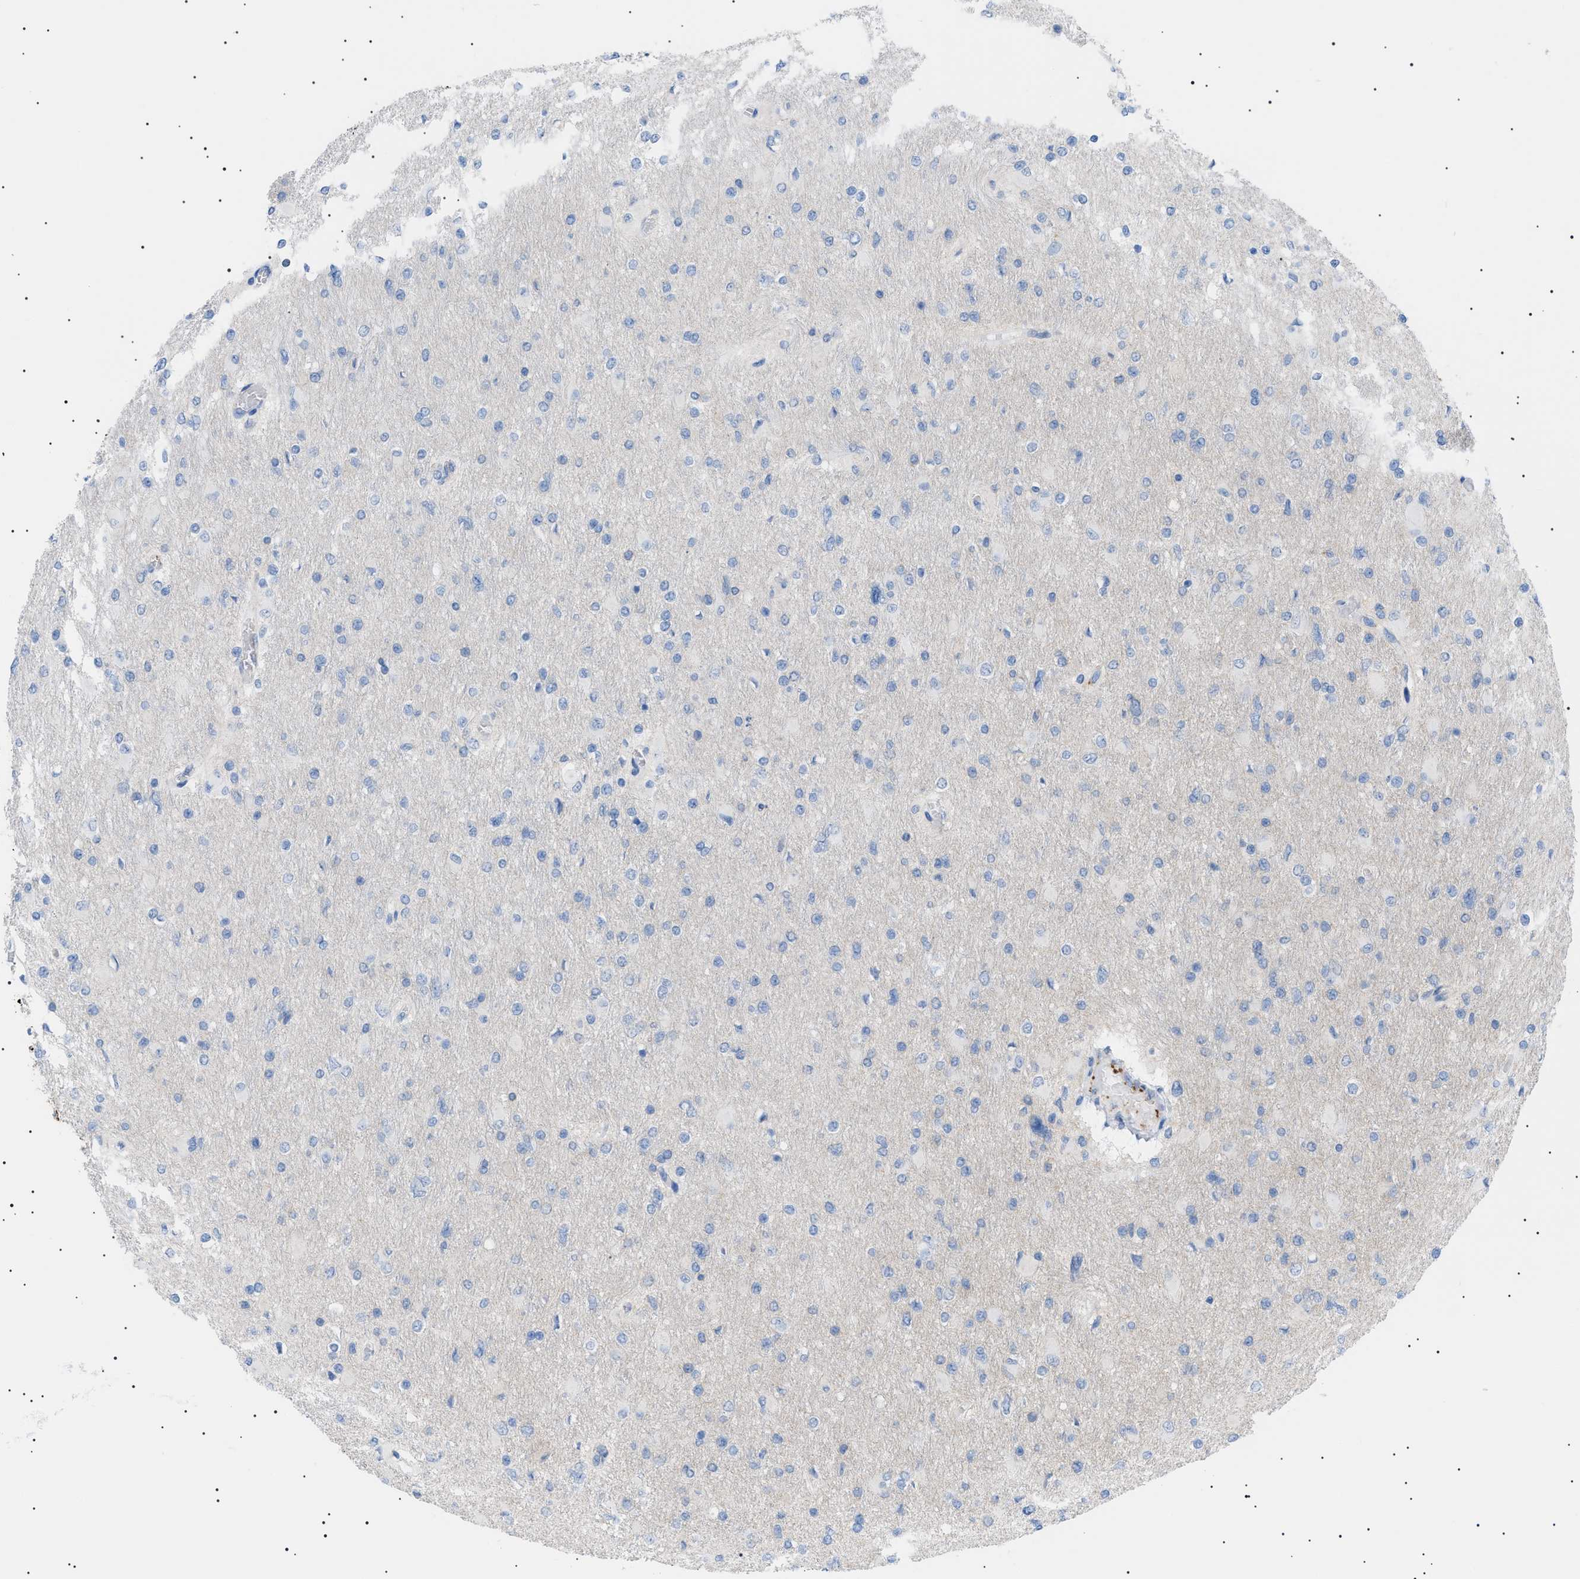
{"staining": {"intensity": "negative", "quantity": "none", "location": "none"}, "tissue": "glioma", "cell_type": "Tumor cells", "image_type": "cancer", "snomed": [{"axis": "morphology", "description": "Glioma, malignant, High grade"}, {"axis": "topography", "description": "Cerebral cortex"}], "caption": "DAB immunohistochemical staining of glioma demonstrates no significant expression in tumor cells.", "gene": "LPA", "patient": {"sex": "female", "age": 36}}